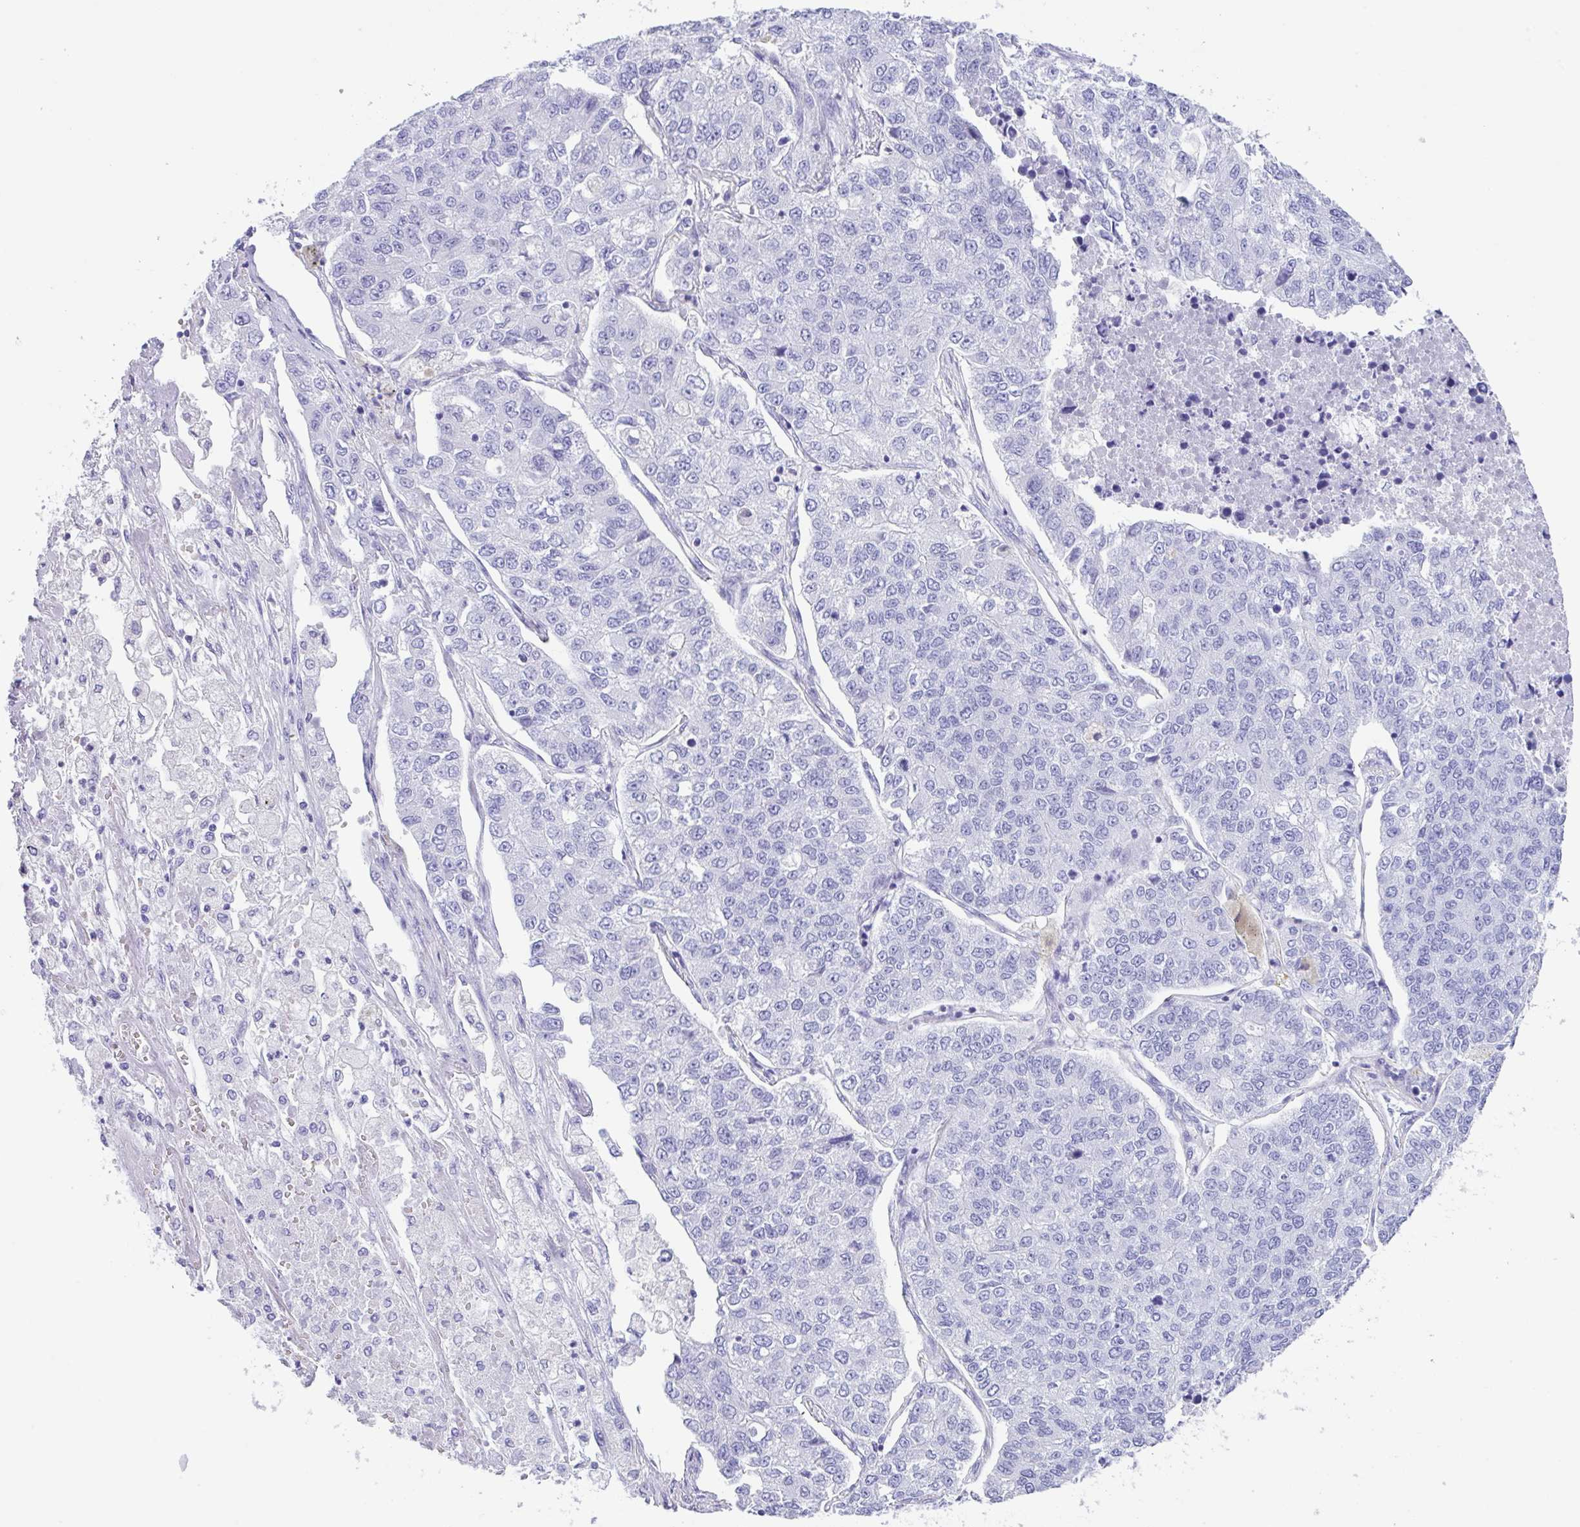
{"staining": {"intensity": "negative", "quantity": "none", "location": "none"}, "tissue": "lung cancer", "cell_type": "Tumor cells", "image_type": "cancer", "snomed": [{"axis": "morphology", "description": "Adenocarcinoma, NOS"}, {"axis": "topography", "description": "Lung"}], "caption": "Tumor cells are negative for protein expression in human lung cancer.", "gene": "CPA1", "patient": {"sex": "male", "age": 49}}